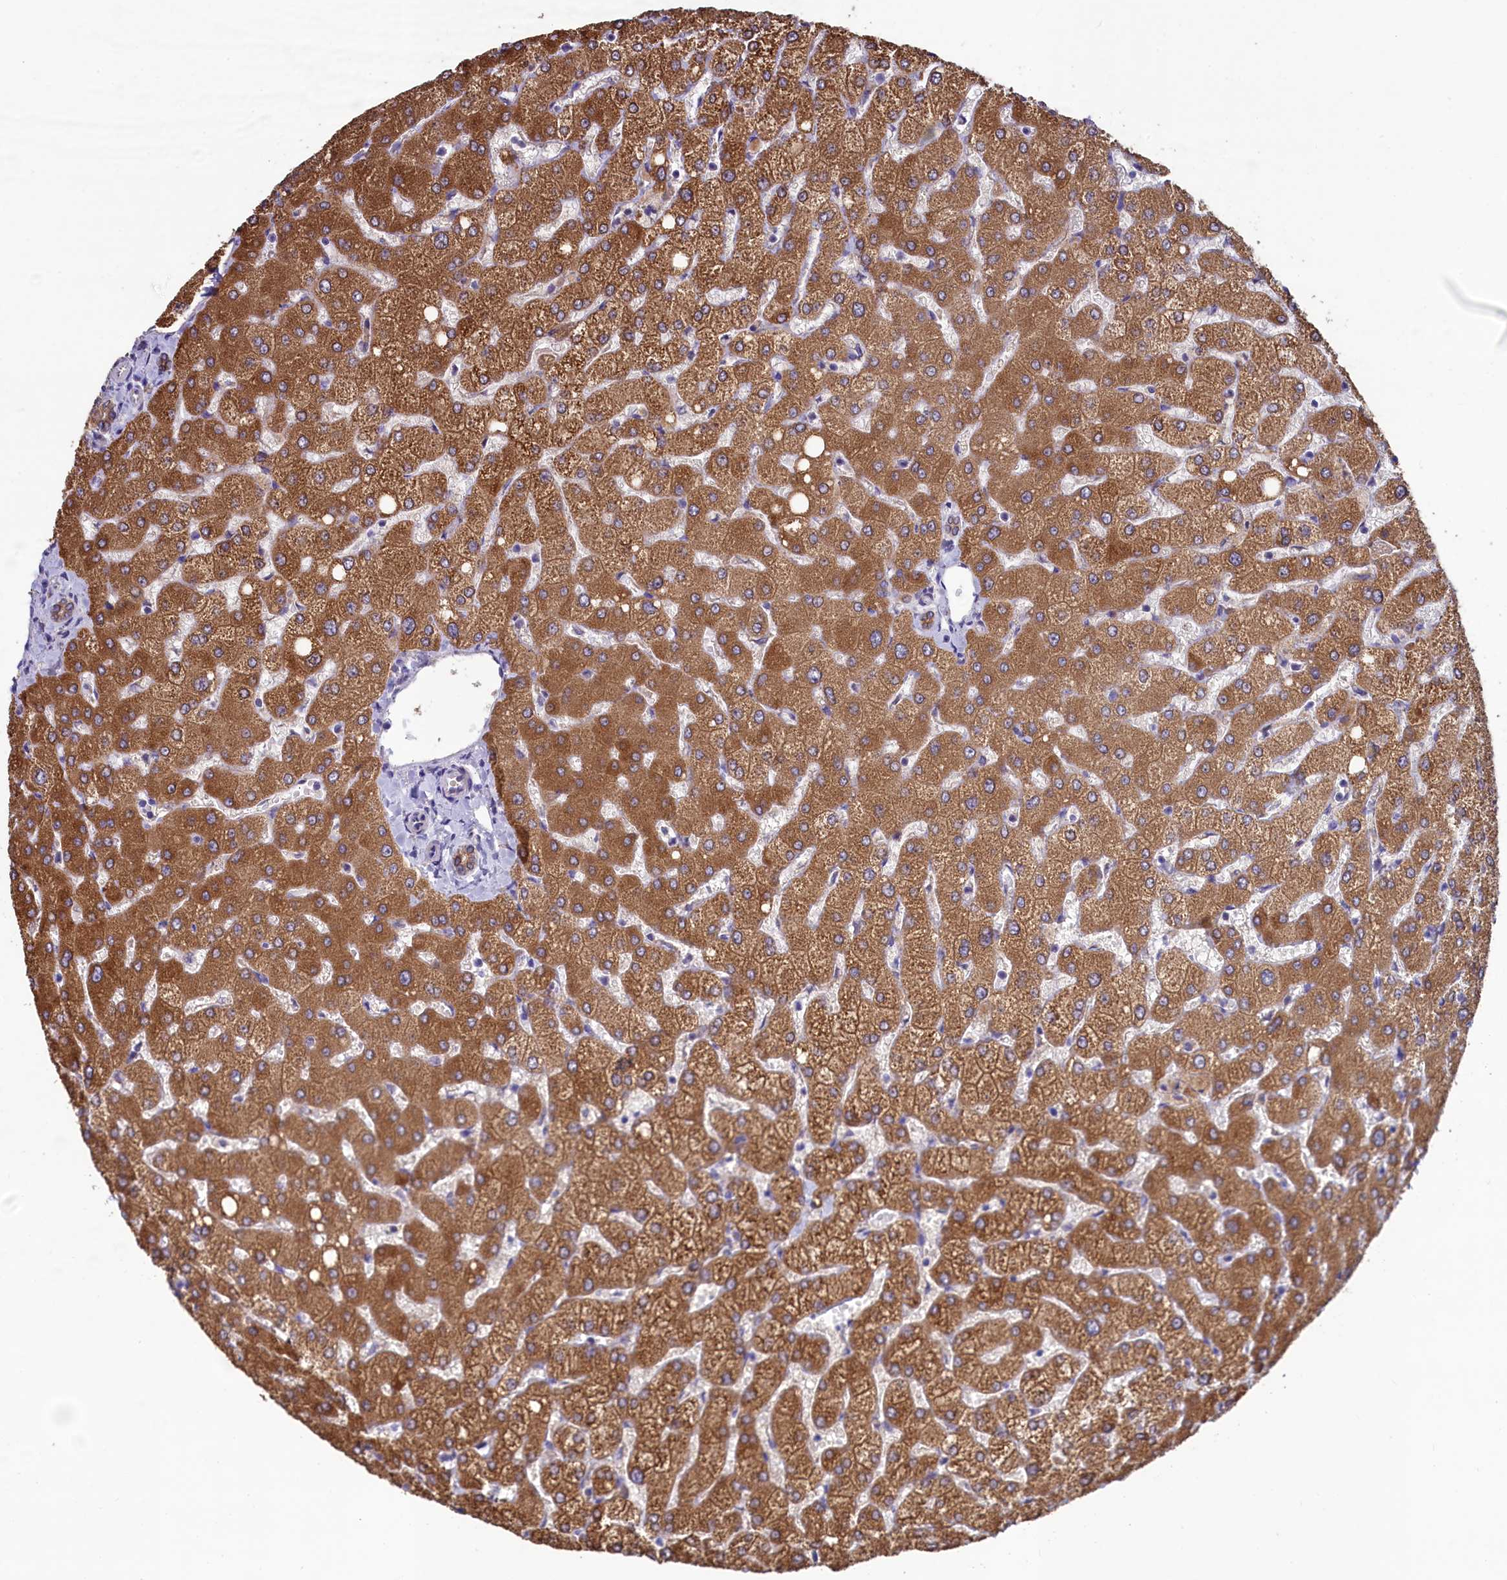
{"staining": {"intensity": "moderate", "quantity": ">75%", "location": "cytoplasmic/membranous"}, "tissue": "liver", "cell_type": "Cholangiocytes", "image_type": "normal", "snomed": [{"axis": "morphology", "description": "Normal tissue, NOS"}, {"axis": "topography", "description": "Liver"}], "caption": "Protein staining displays moderate cytoplasmic/membranous positivity in approximately >75% of cholangiocytes in normal liver. The protein is shown in brown color, while the nuclei are stained blue.", "gene": "SPATA2L", "patient": {"sex": "female", "age": 54}}